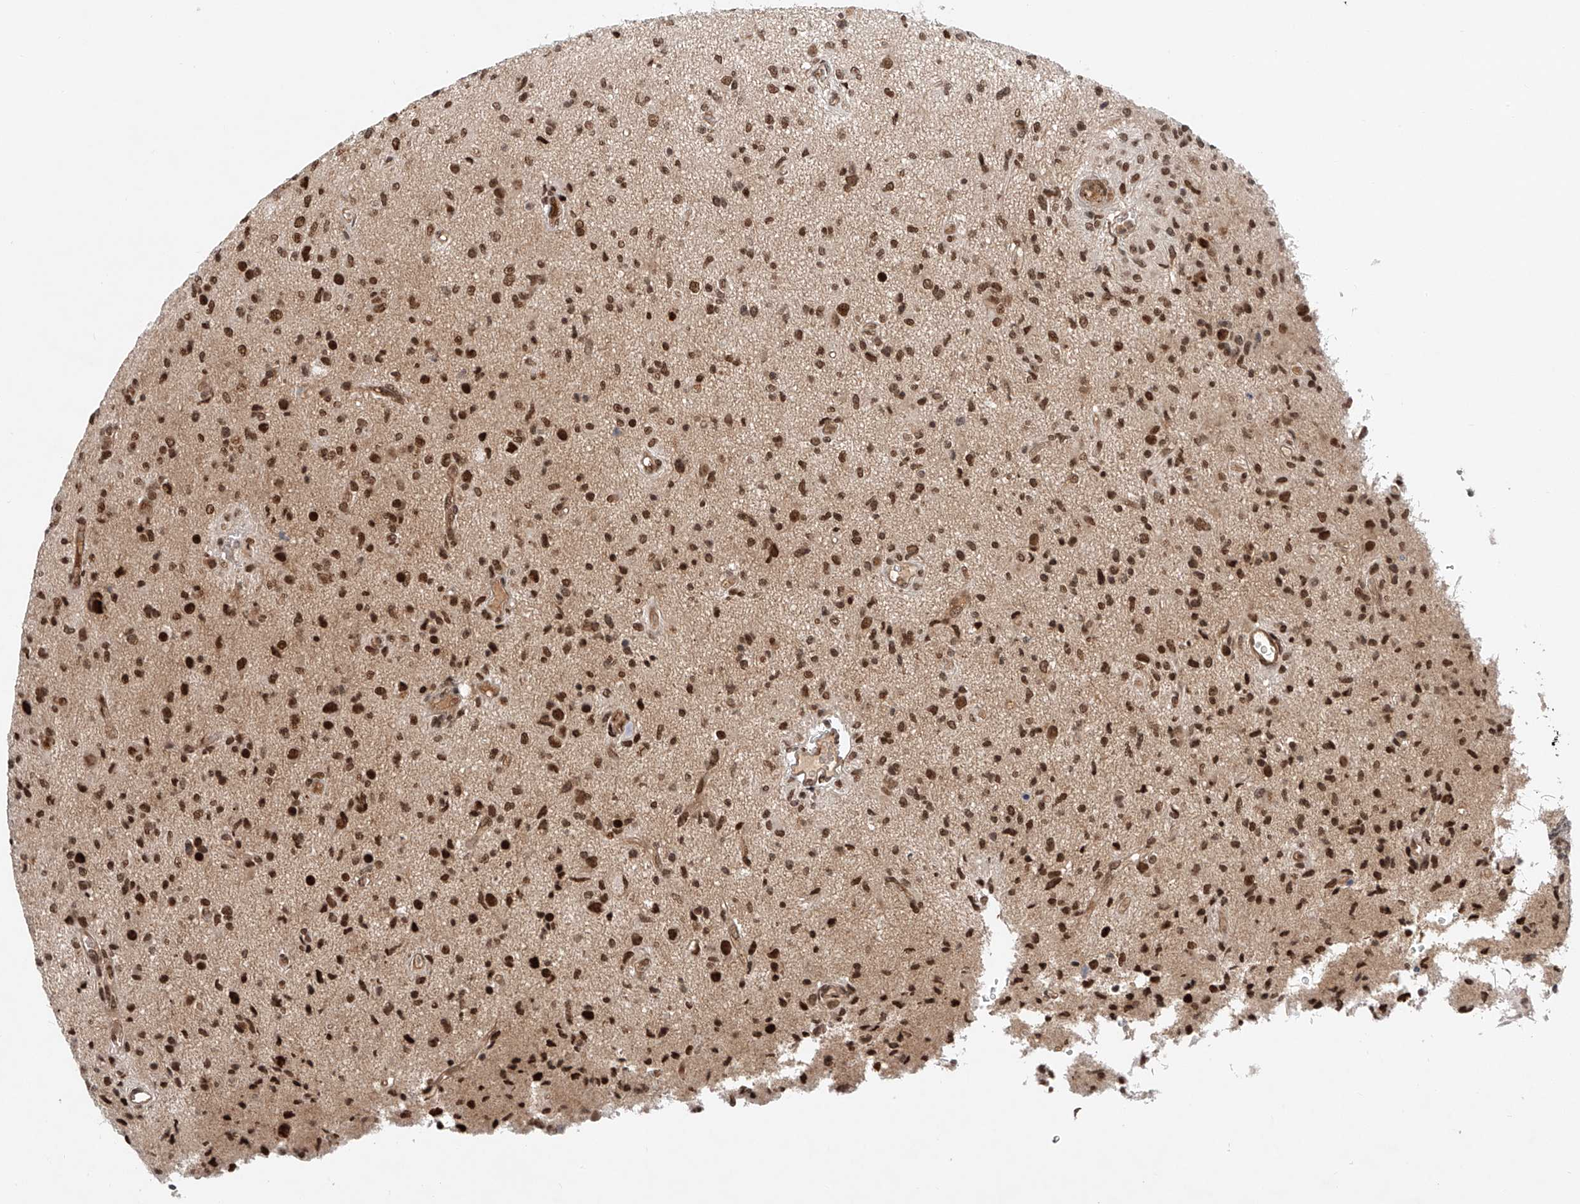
{"staining": {"intensity": "strong", "quantity": ">75%", "location": "nuclear"}, "tissue": "glioma", "cell_type": "Tumor cells", "image_type": "cancer", "snomed": [{"axis": "morphology", "description": "Glioma, malignant, High grade"}, {"axis": "topography", "description": "Brain"}], "caption": "Human glioma stained for a protein (brown) shows strong nuclear positive positivity in approximately >75% of tumor cells.", "gene": "ZNF470", "patient": {"sex": "female", "age": 57}}